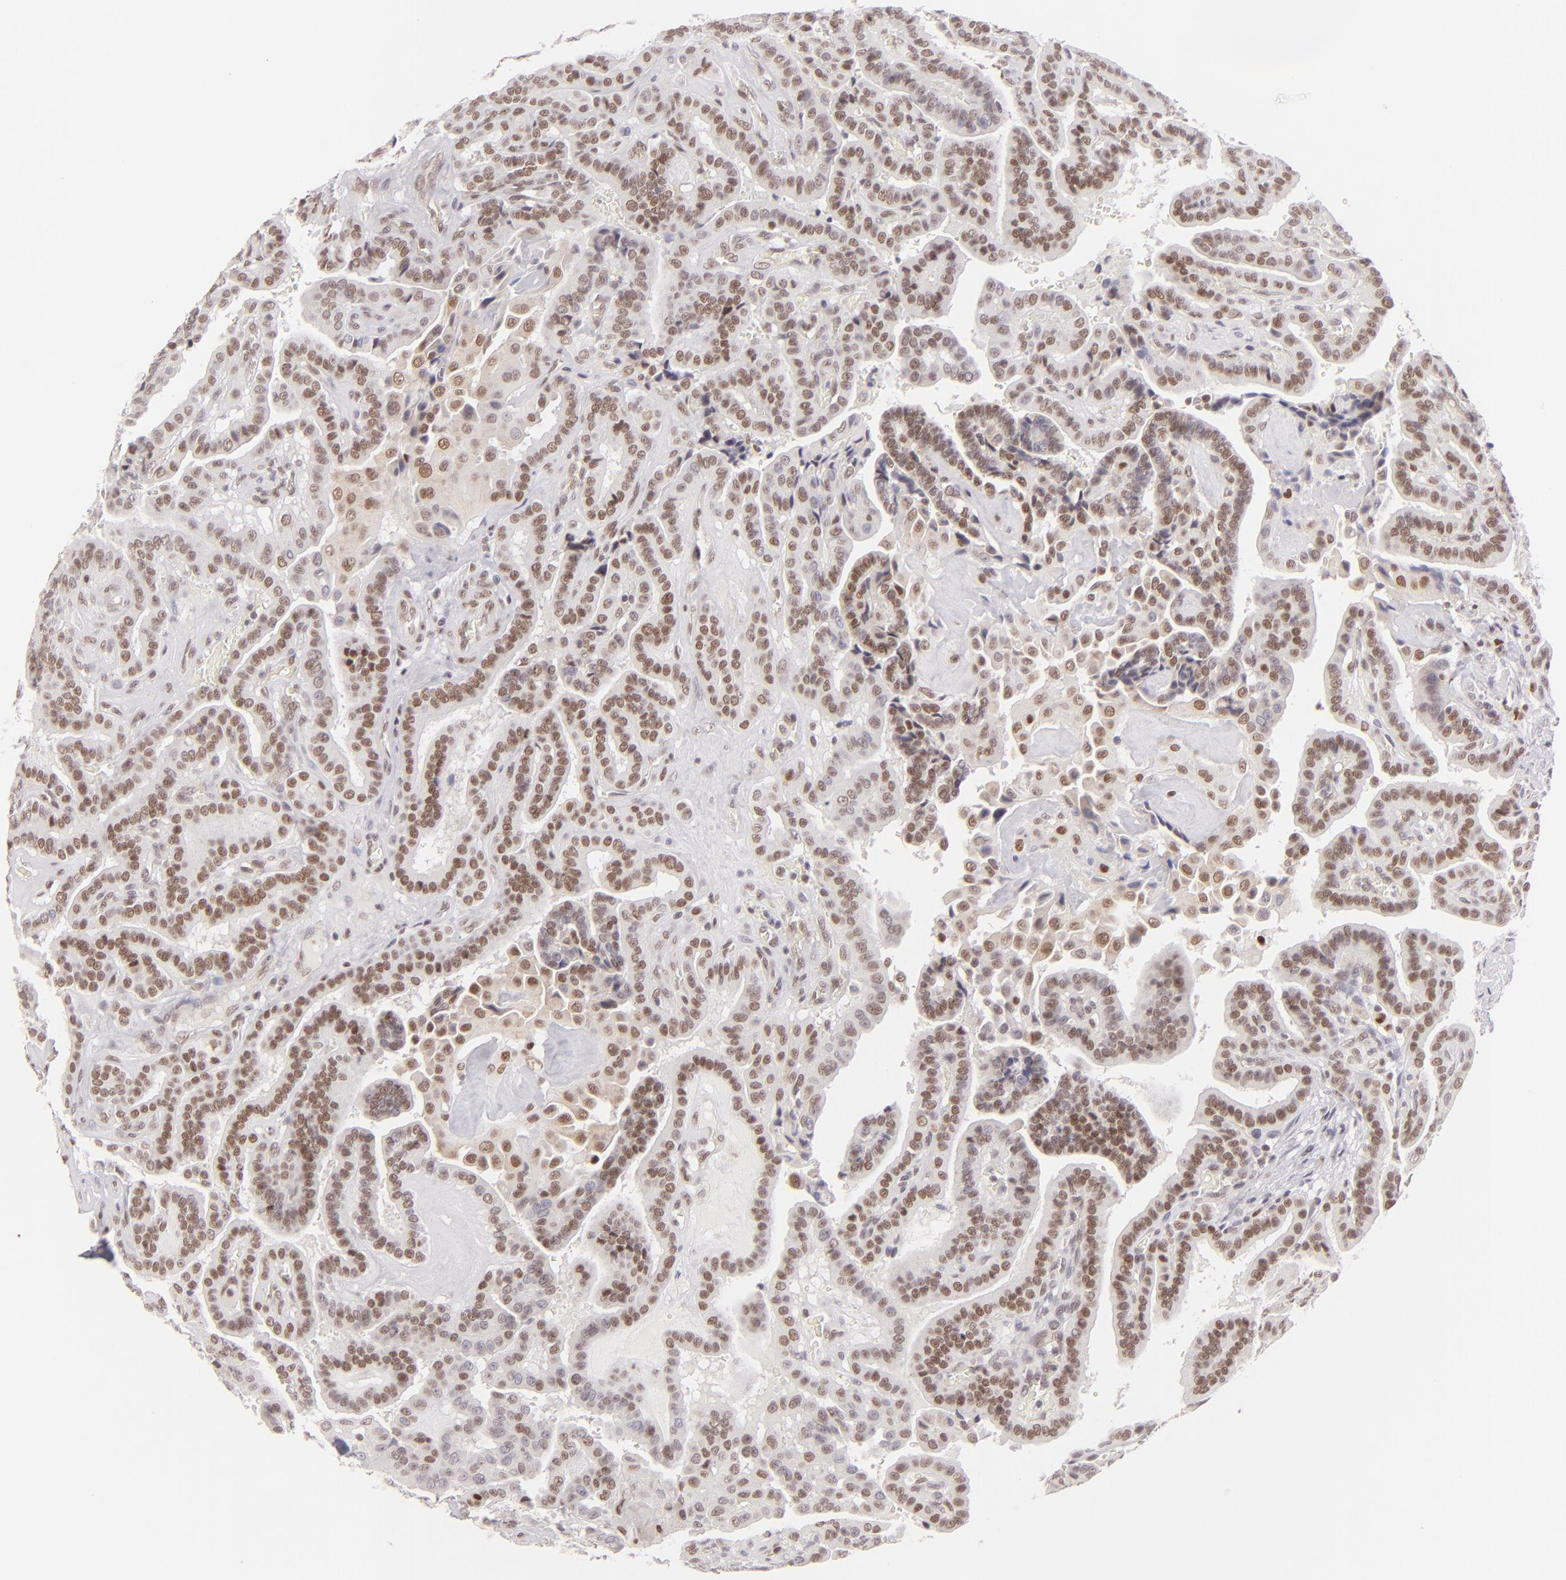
{"staining": {"intensity": "moderate", "quantity": ">75%", "location": "nuclear"}, "tissue": "thyroid cancer", "cell_type": "Tumor cells", "image_type": "cancer", "snomed": [{"axis": "morphology", "description": "Papillary adenocarcinoma, NOS"}, {"axis": "topography", "description": "Thyroid gland"}], "caption": "Immunohistochemistry (IHC) micrograph of neoplastic tissue: thyroid papillary adenocarcinoma stained using immunohistochemistry (IHC) shows medium levels of moderate protein expression localized specifically in the nuclear of tumor cells, appearing as a nuclear brown color.", "gene": "POU2F1", "patient": {"sex": "male", "age": 87}}